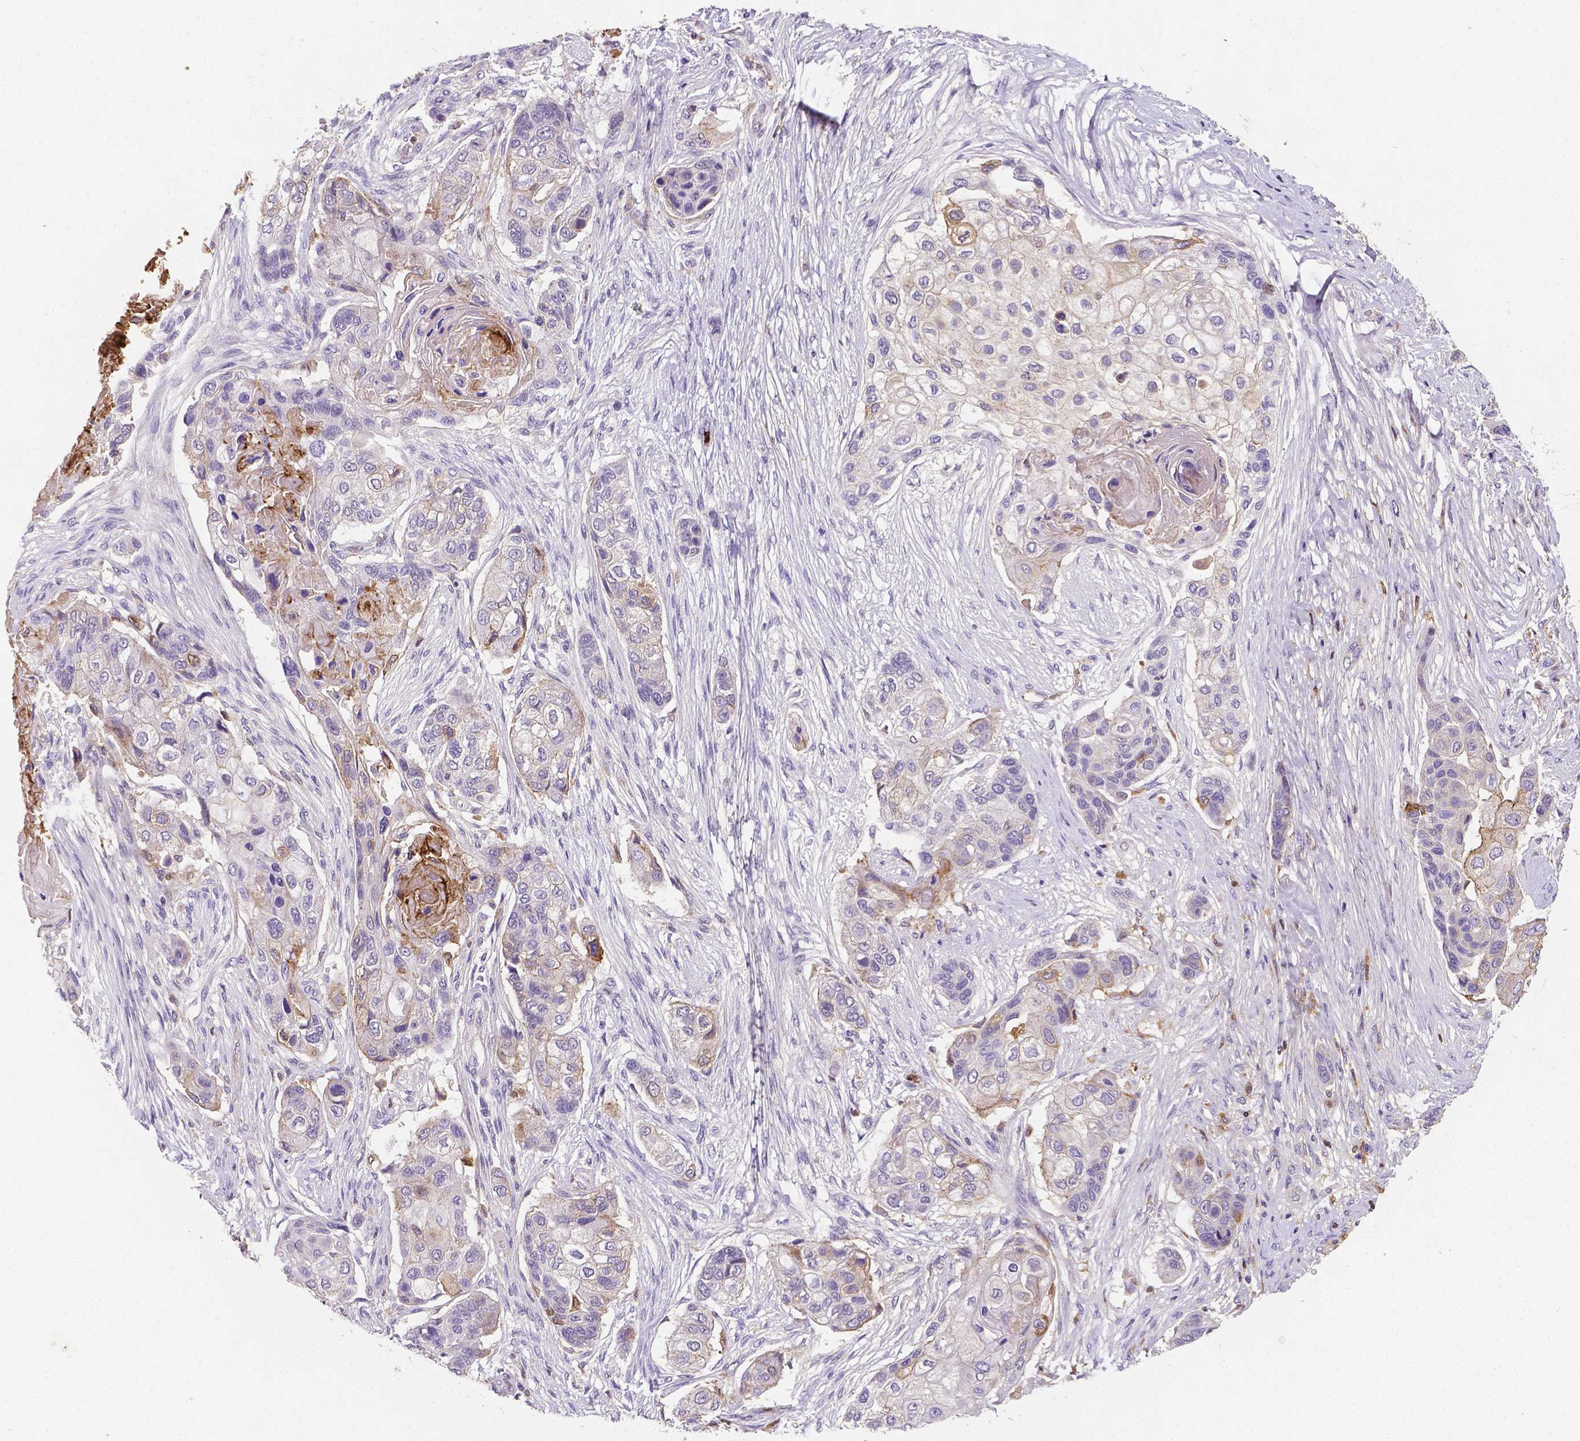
{"staining": {"intensity": "weak", "quantity": "25%-75%", "location": "cytoplasmic/membranous"}, "tissue": "lung cancer", "cell_type": "Tumor cells", "image_type": "cancer", "snomed": [{"axis": "morphology", "description": "Squamous cell carcinoma, NOS"}, {"axis": "topography", "description": "Lung"}], "caption": "Human squamous cell carcinoma (lung) stained with a protein marker shows weak staining in tumor cells.", "gene": "APOE", "patient": {"sex": "male", "age": 69}}